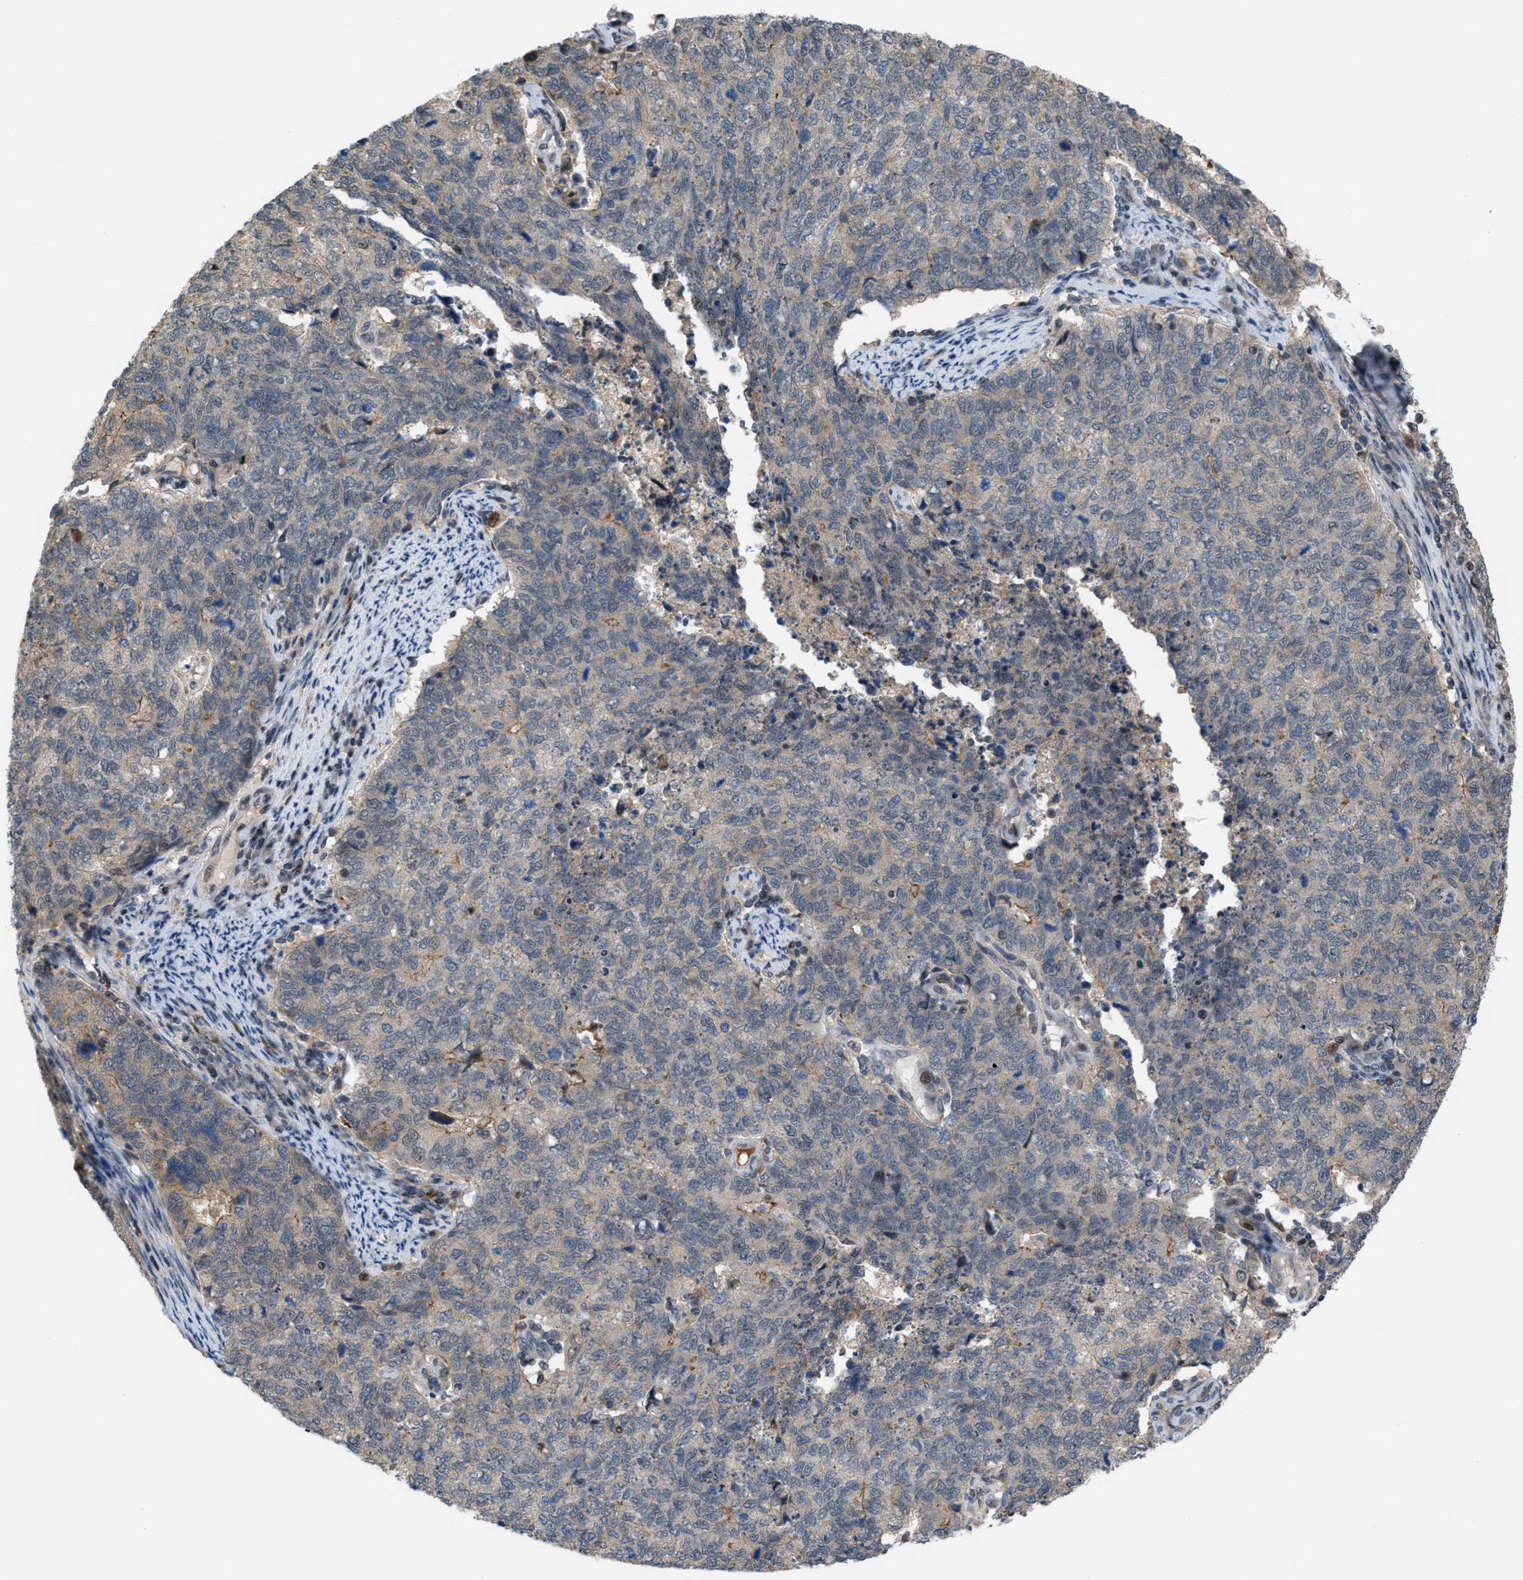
{"staining": {"intensity": "negative", "quantity": "none", "location": "none"}, "tissue": "cervical cancer", "cell_type": "Tumor cells", "image_type": "cancer", "snomed": [{"axis": "morphology", "description": "Squamous cell carcinoma, NOS"}, {"axis": "topography", "description": "Cervix"}], "caption": "Protein analysis of cervical cancer demonstrates no significant positivity in tumor cells. Brightfield microscopy of immunohistochemistry stained with DAB (3,3'-diaminobenzidine) (brown) and hematoxylin (blue), captured at high magnification.", "gene": "RFFL", "patient": {"sex": "female", "age": 63}}